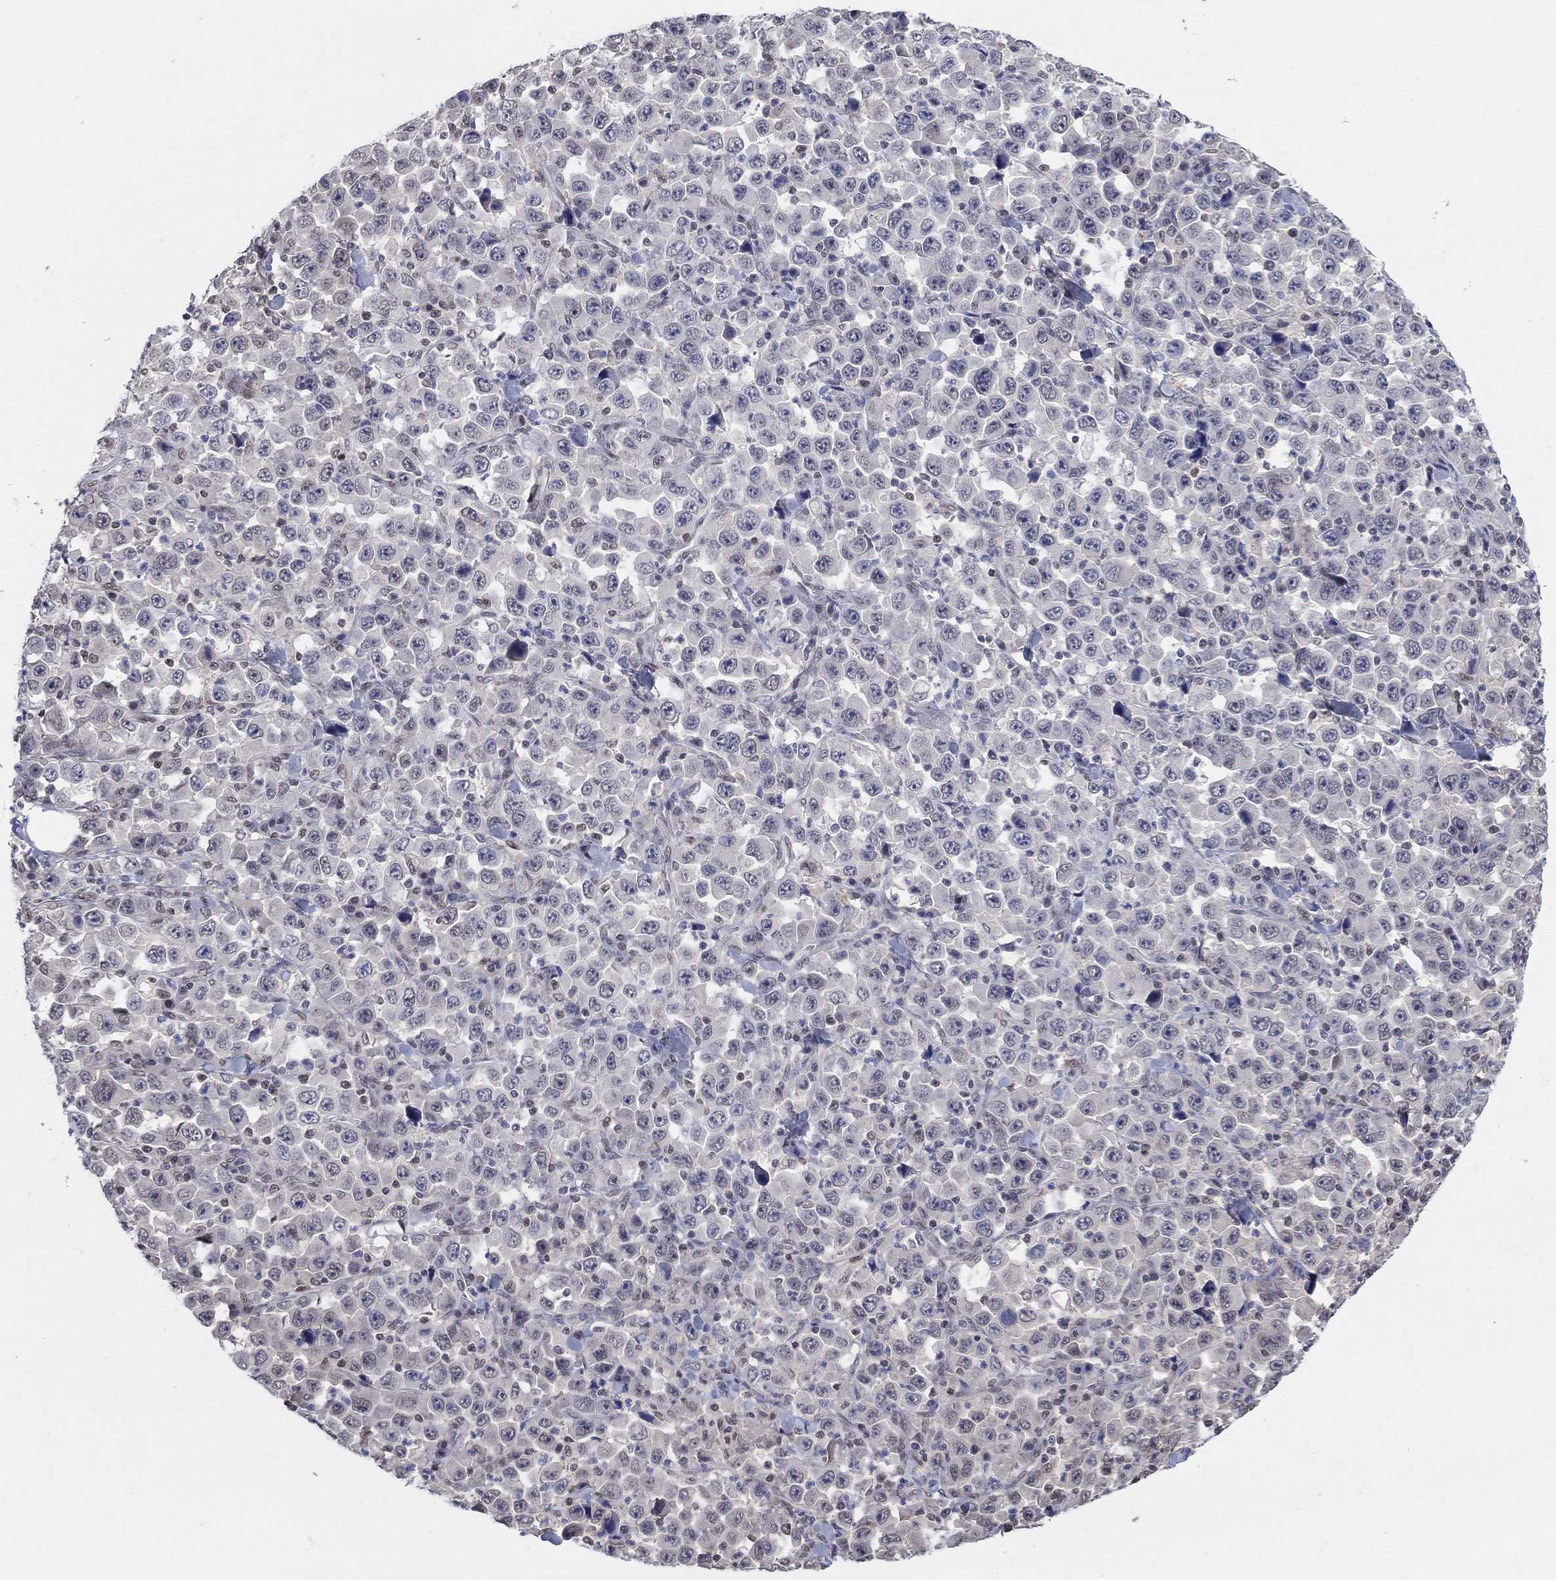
{"staining": {"intensity": "negative", "quantity": "none", "location": "none"}, "tissue": "stomach cancer", "cell_type": "Tumor cells", "image_type": "cancer", "snomed": [{"axis": "morphology", "description": "Normal tissue, NOS"}, {"axis": "morphology", "description": "Adenocarcinoma, NOS"}, {"axis": "topography", "description": "Stomach, upper"}, {"axis": "topography", "description": "Stomach"}], "caption": "Tumor cells show no significant positivity in stomach adenocarcinoma. (DAB (3,3'-diaminobenzidine) immunohistochemistry, high magnification).", "gene": "CENPE", "patient": {"sex": "male", "age": 59}}